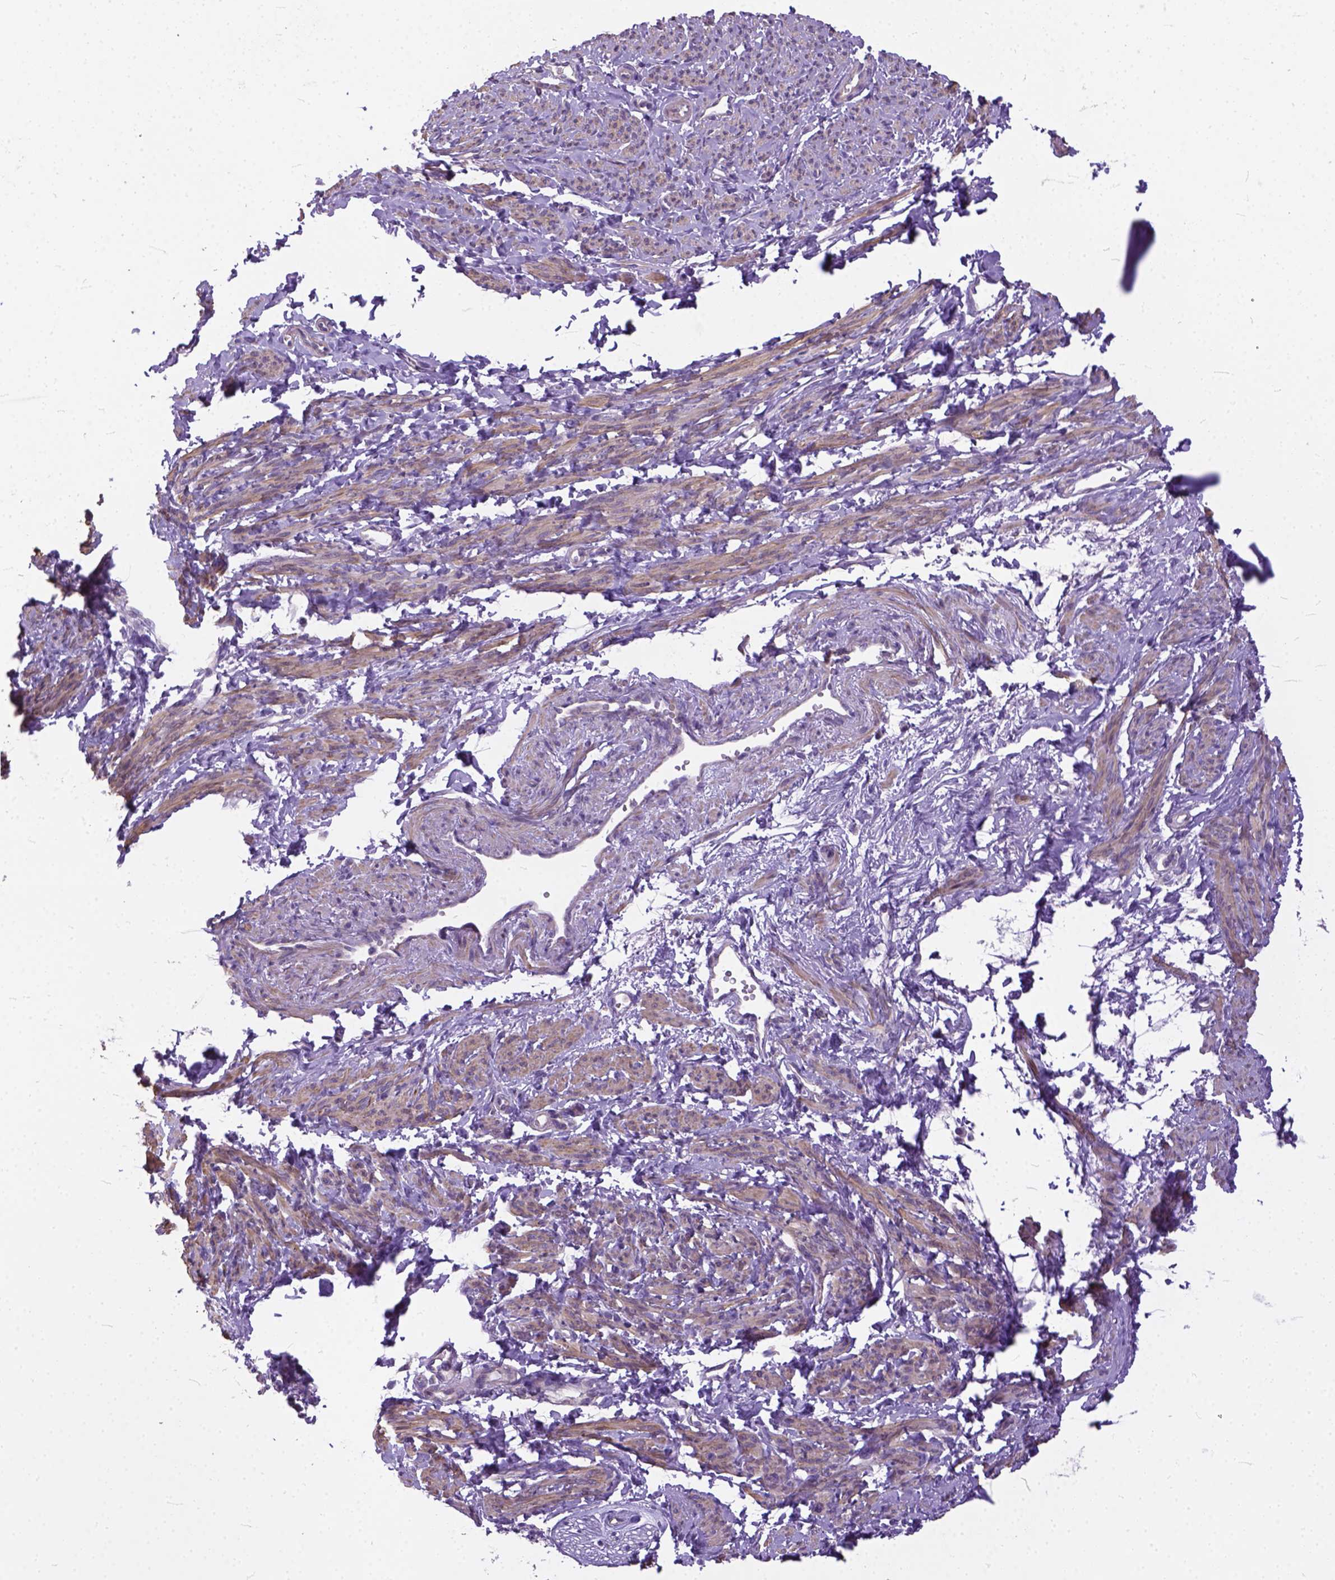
{"staining": {"intensity": "weak", "quantity": ">75%", "location": "cytoplasmic/membranous"}, "tissue": "smooth muscle", "cell_type": "Smooth muscle cells", "image_type": "normal", "snomed": [{"axis": "morphology", "description": "Normal tissue, NOS"}, {"axis": "topography", "description": "Smooth muscle"}], "caption": "Brown immunohistochemical staining in unremarkable human smooth muscle demonstrates weak cytoplasmic/membranous staining in about >75% of smooth muscle cells.", "gene": "BANF2", "patient": {"sex": "female", "age": 65}}